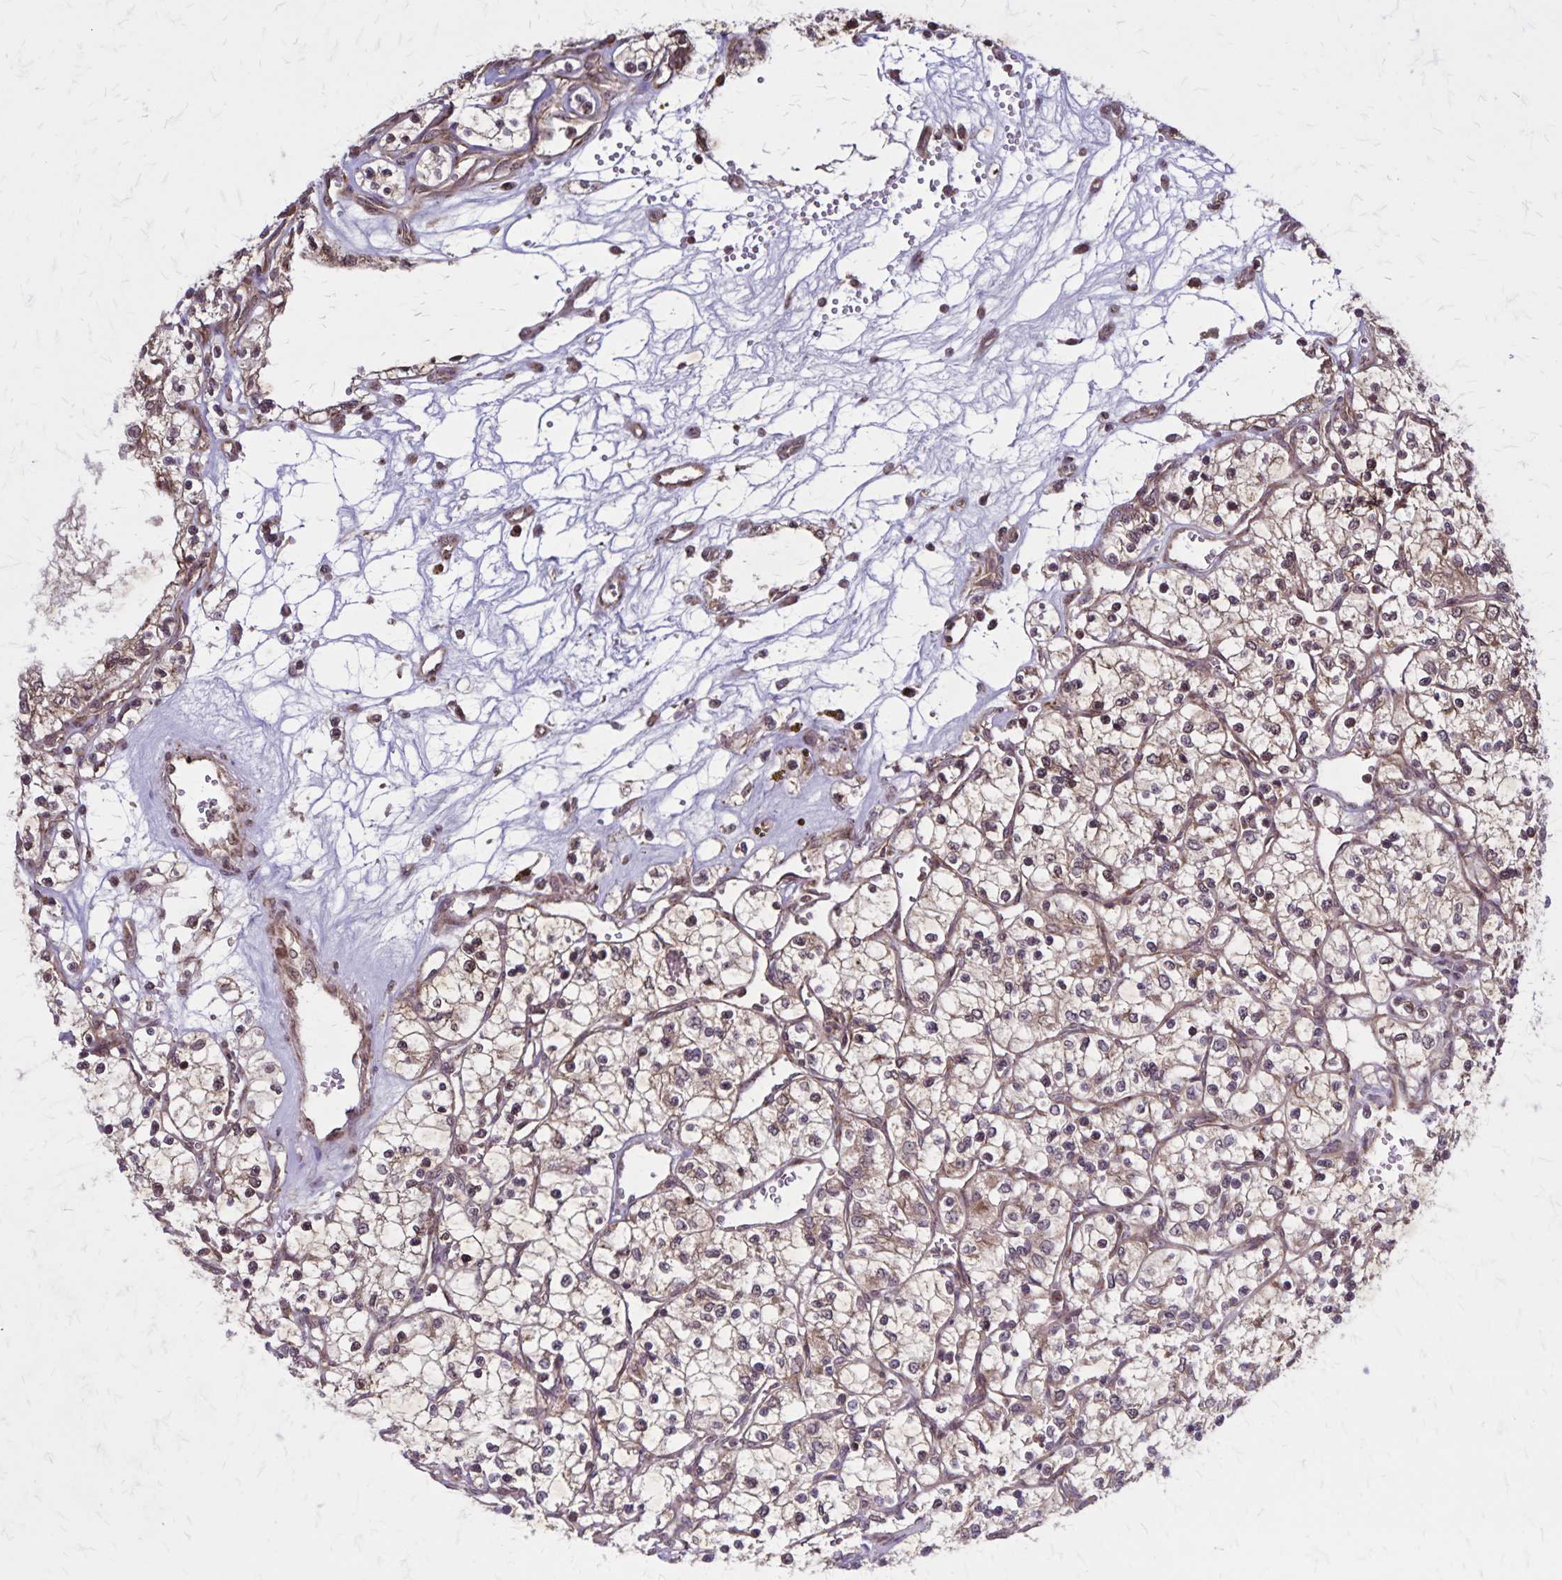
{"staining": {"intensity": "moderate", "quantity": "<25%", "location": "cytoplasmic/membranous,nuclear"}, "tissue": "renal cancer", "cell_type": "Tumor cells", "image_type": "cancer", "snomed": [{"axis": "morphology", "description": "Adenocarcinoma, NOS"}, {"axis": "topography", "description": "Kidney"}], "caption": "About <25% of tumor cells in human renal cancer display moderate cytoplasmic/membranous and nuclear protein expression as visualized by brown immunohistochemical staining.", "gene": "NFS1", "patient": {"sex": "female", "age": 69}}